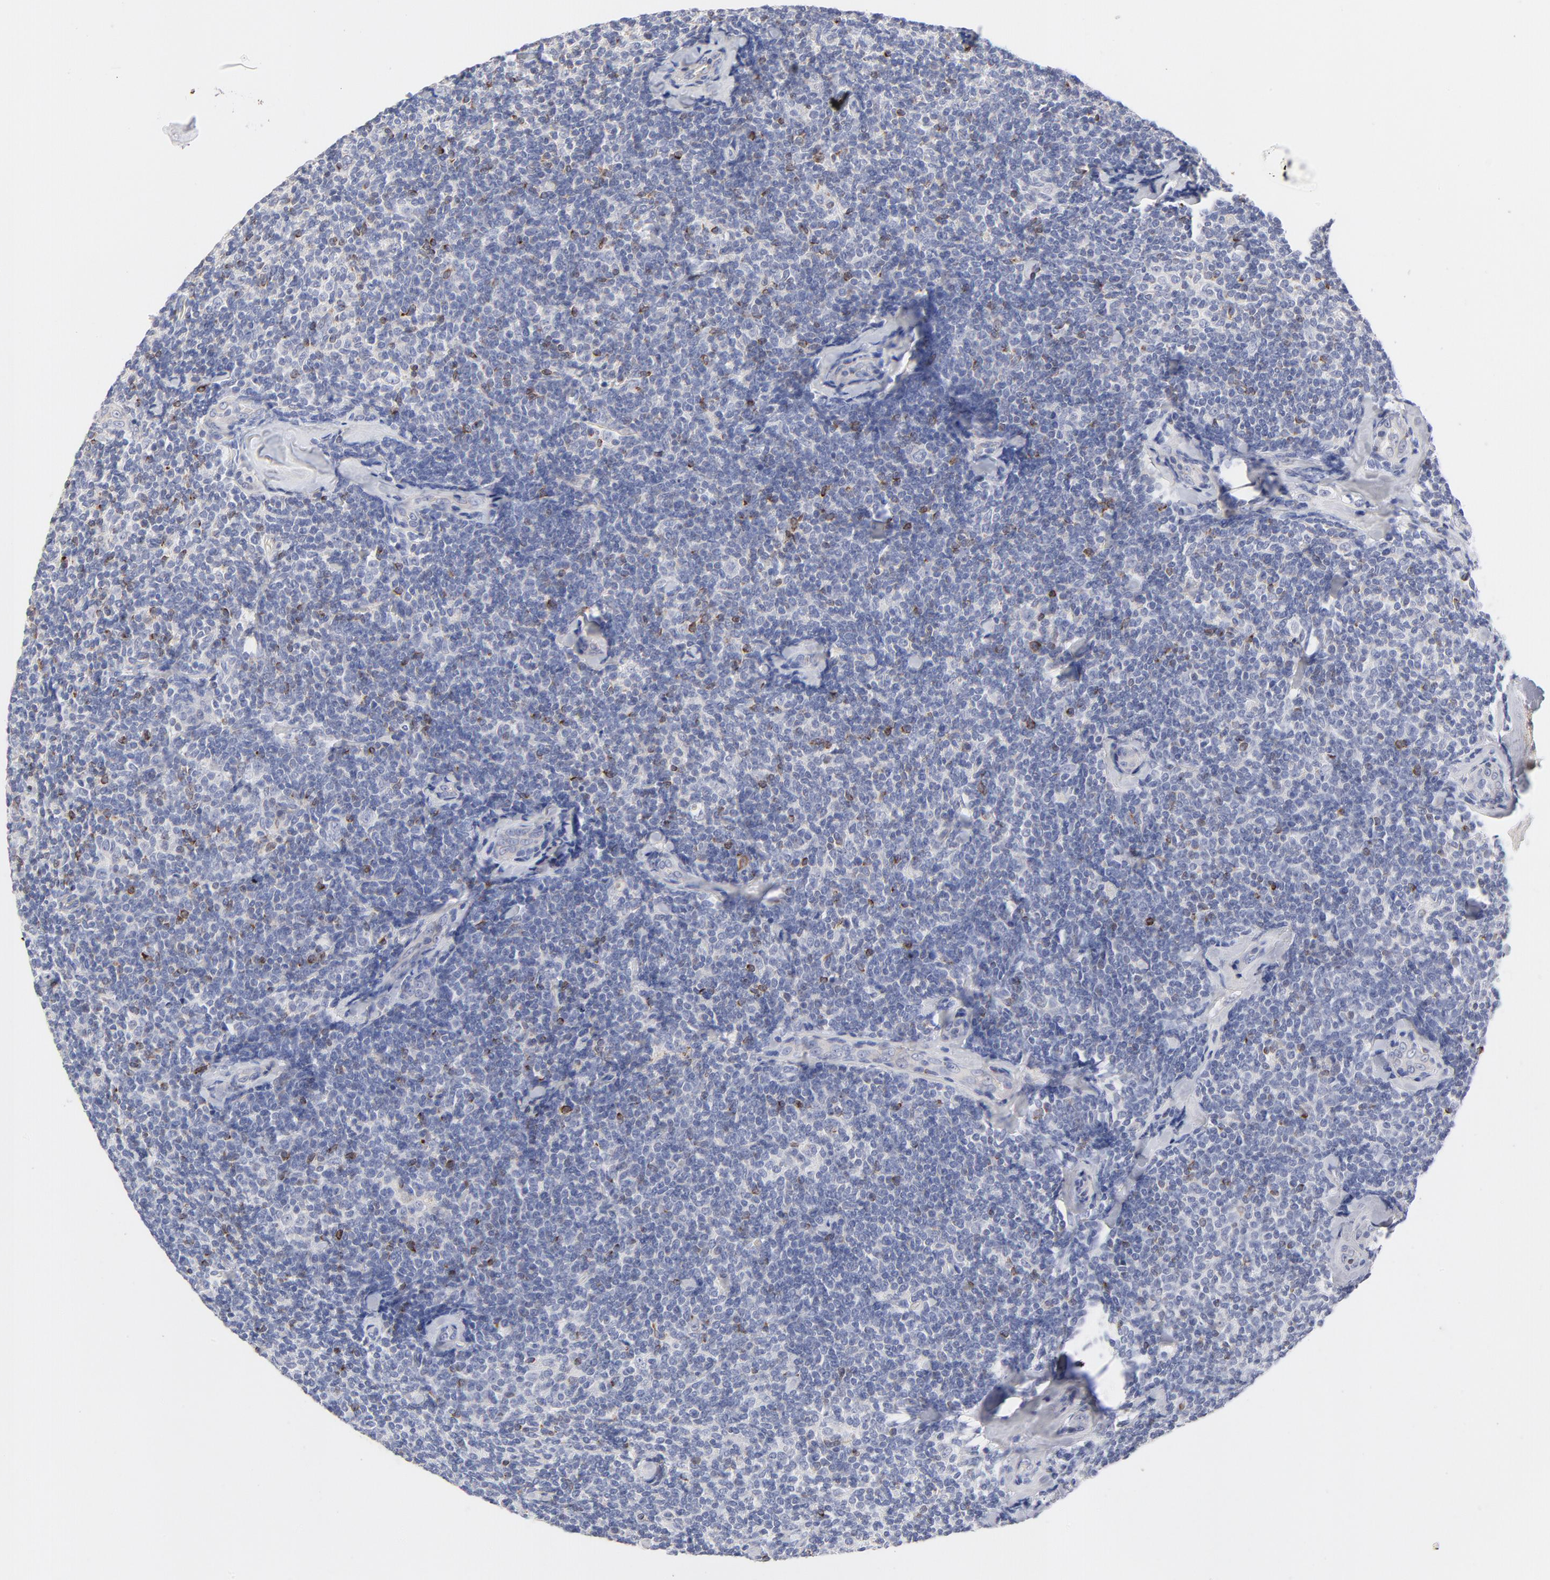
{"staining": {"intensity": "negative", "quantity": "none", "location": "none"}, "tissue": "lymphoma", "cell_type": "Tumor cells", "image_type": "cancer", "snomed": [{"axis": "morphology", "description": "Malignant lymphoma, non-Hodgkin's type, Low grade"}, {"axis": "topography", "description": "Lymph node"}], "caption": "The photomicrograph exhibits no significant positivity in tumor cells of malignant lymphoma, non-Hodgkin's type (low-grade).", "gene": "MID1", "patient": {"sex": "female", "age": 56}}